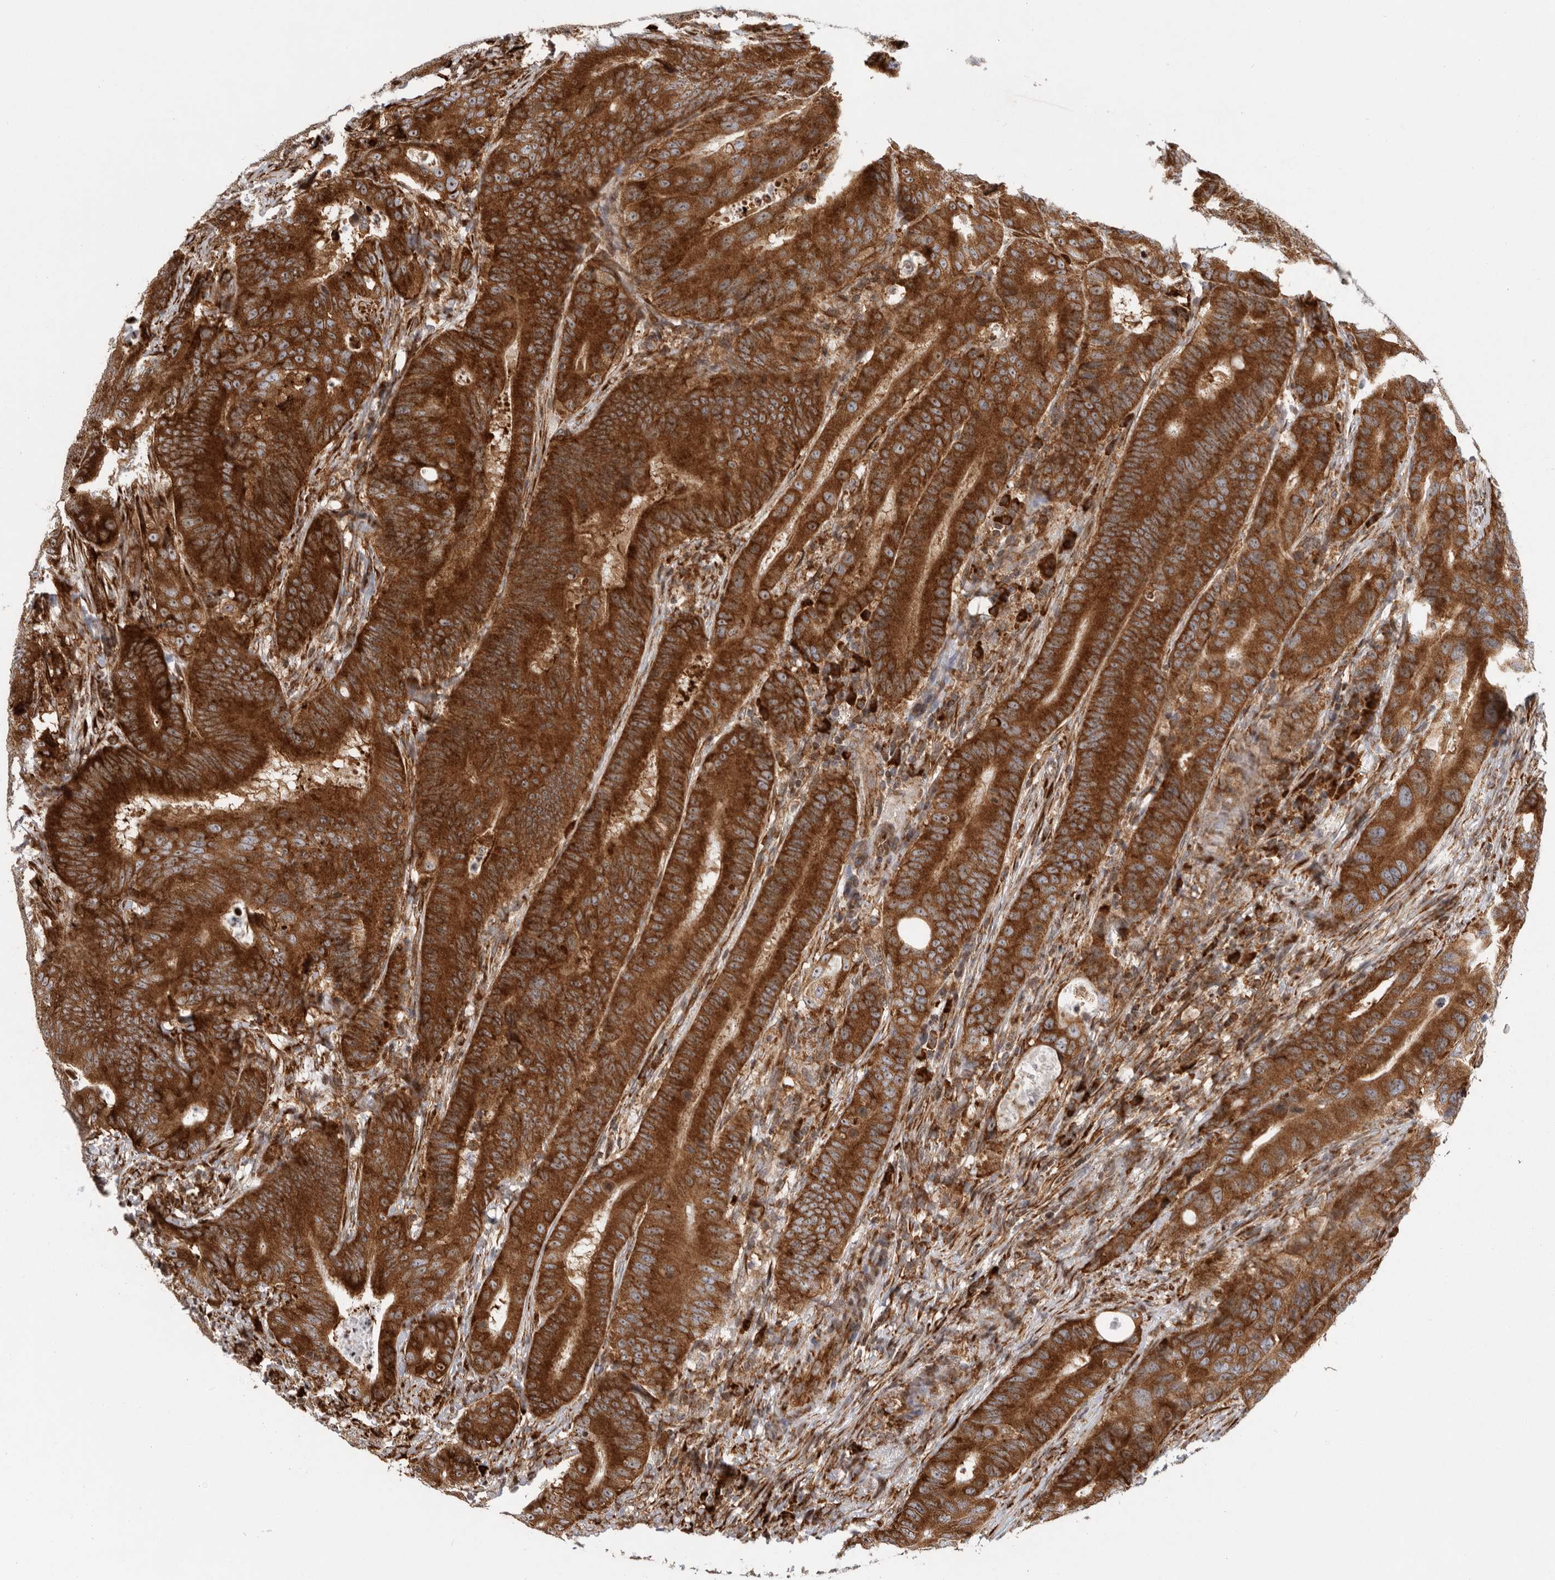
{"staining": {"intensity": "strong", "quantity": ">75%", "location": "cytoplasmic/membranous"}, "tissue": "colorectal cancer", "cell_type": "Tumor cells", "image_type": "cancer", "snomed": [{"axis": "morphology", "description": "Adenocarcinoma, NOS"}, {"axis": "topography", "description": "Colon"}], "caption": "Human colorectal cancer (adenocarcinoma) stained with a protein marker displays strong staining in tumor cells.", "gene": "FZD3", "patient": {"sex": "male", "age": 83}}